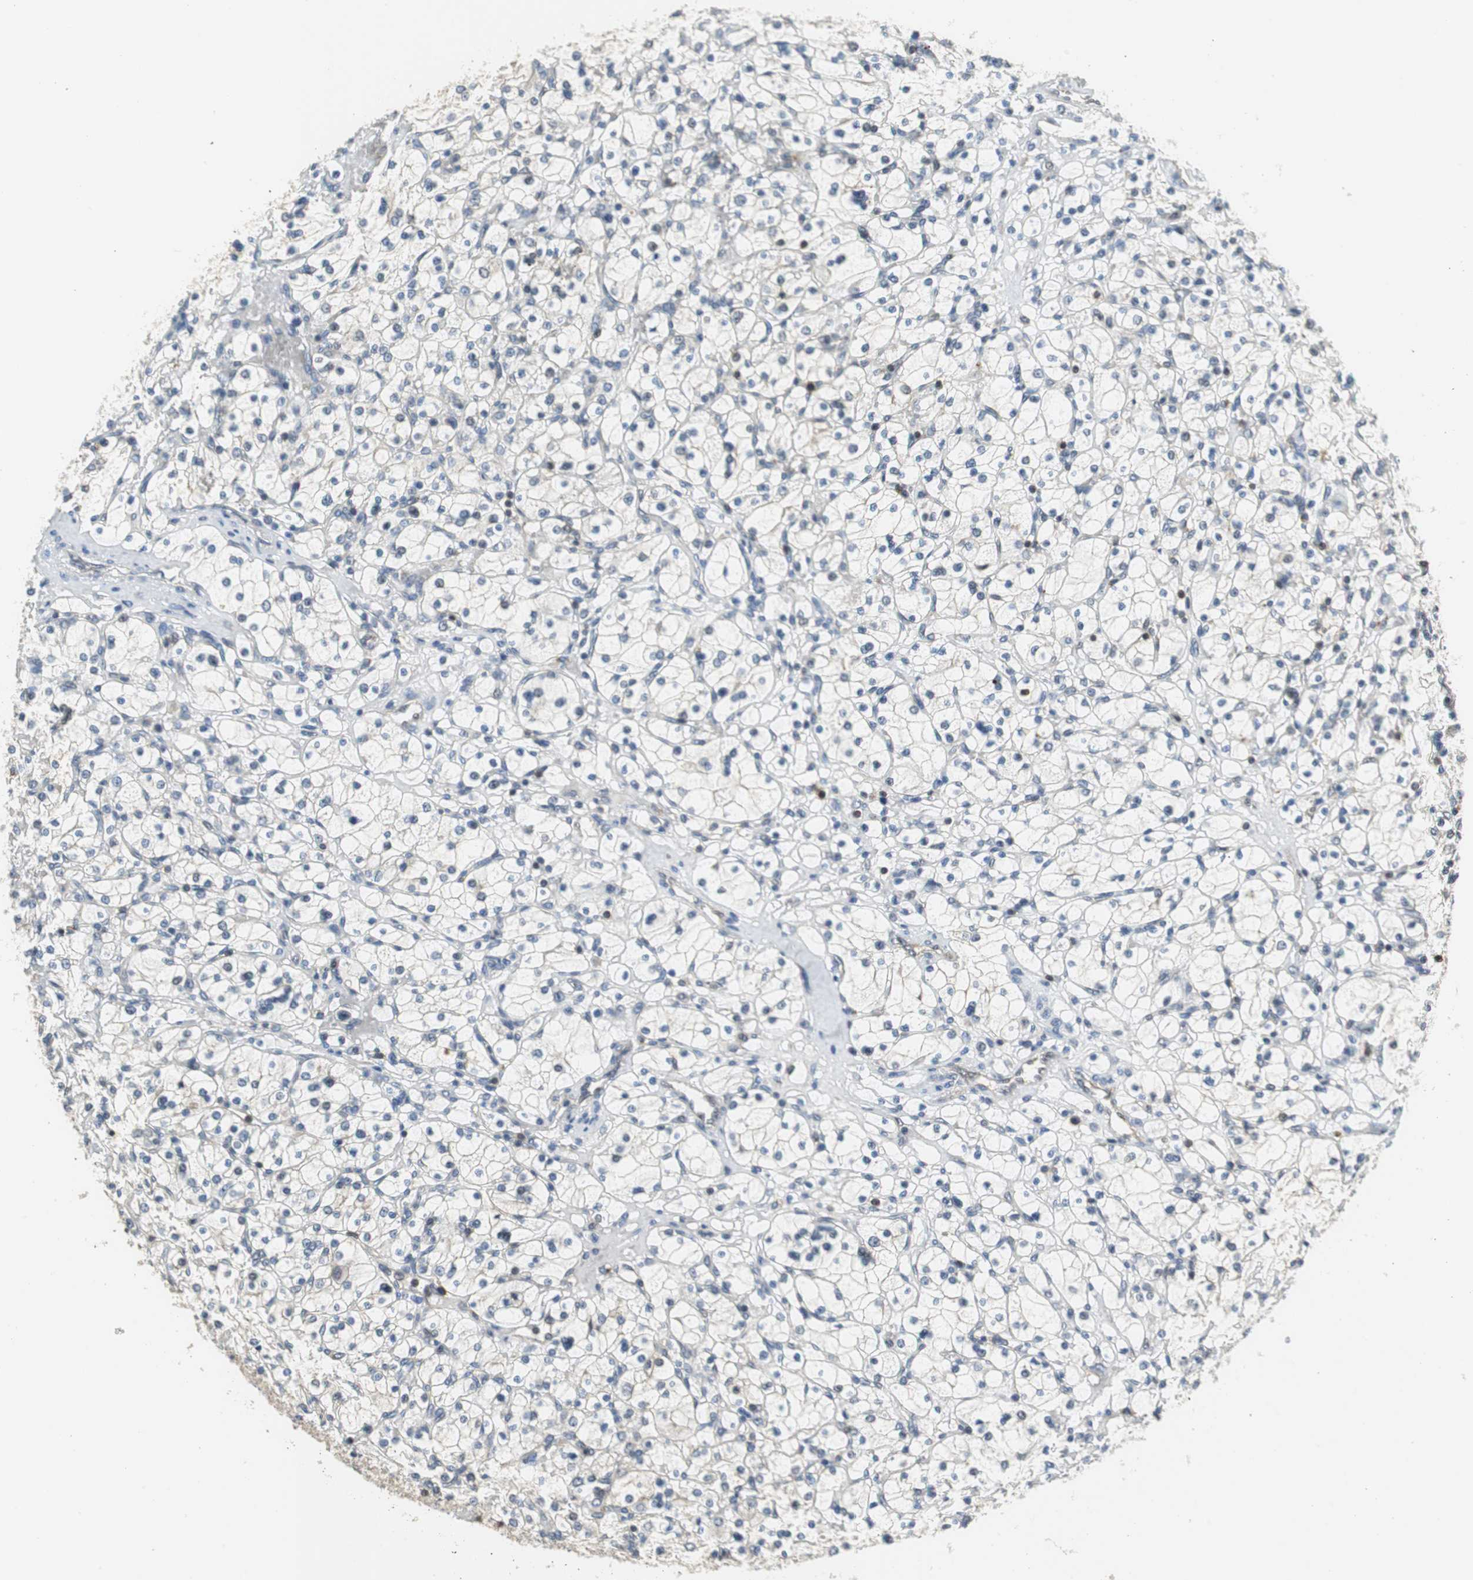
{"staining": {"intensity": "weak", "quantity": "25%-75%", "location": "cytoplasmic/membranous"}, "tissue": "renal cancer", "cell_type": "Tumor cells", "image_type": "cancer", "snomed": [{"axis": "morphology", "description": "Adenocarcinoma, NOS"}, {"axis": "topography", "description": "Kidney"}], "caption": "A brown stain shows weak cytoplasmic/membranous positivity of a protein in renal cancer tumor cells.", "gene": "GSDMD", "patient": {"sex": "female", "age": 83}}